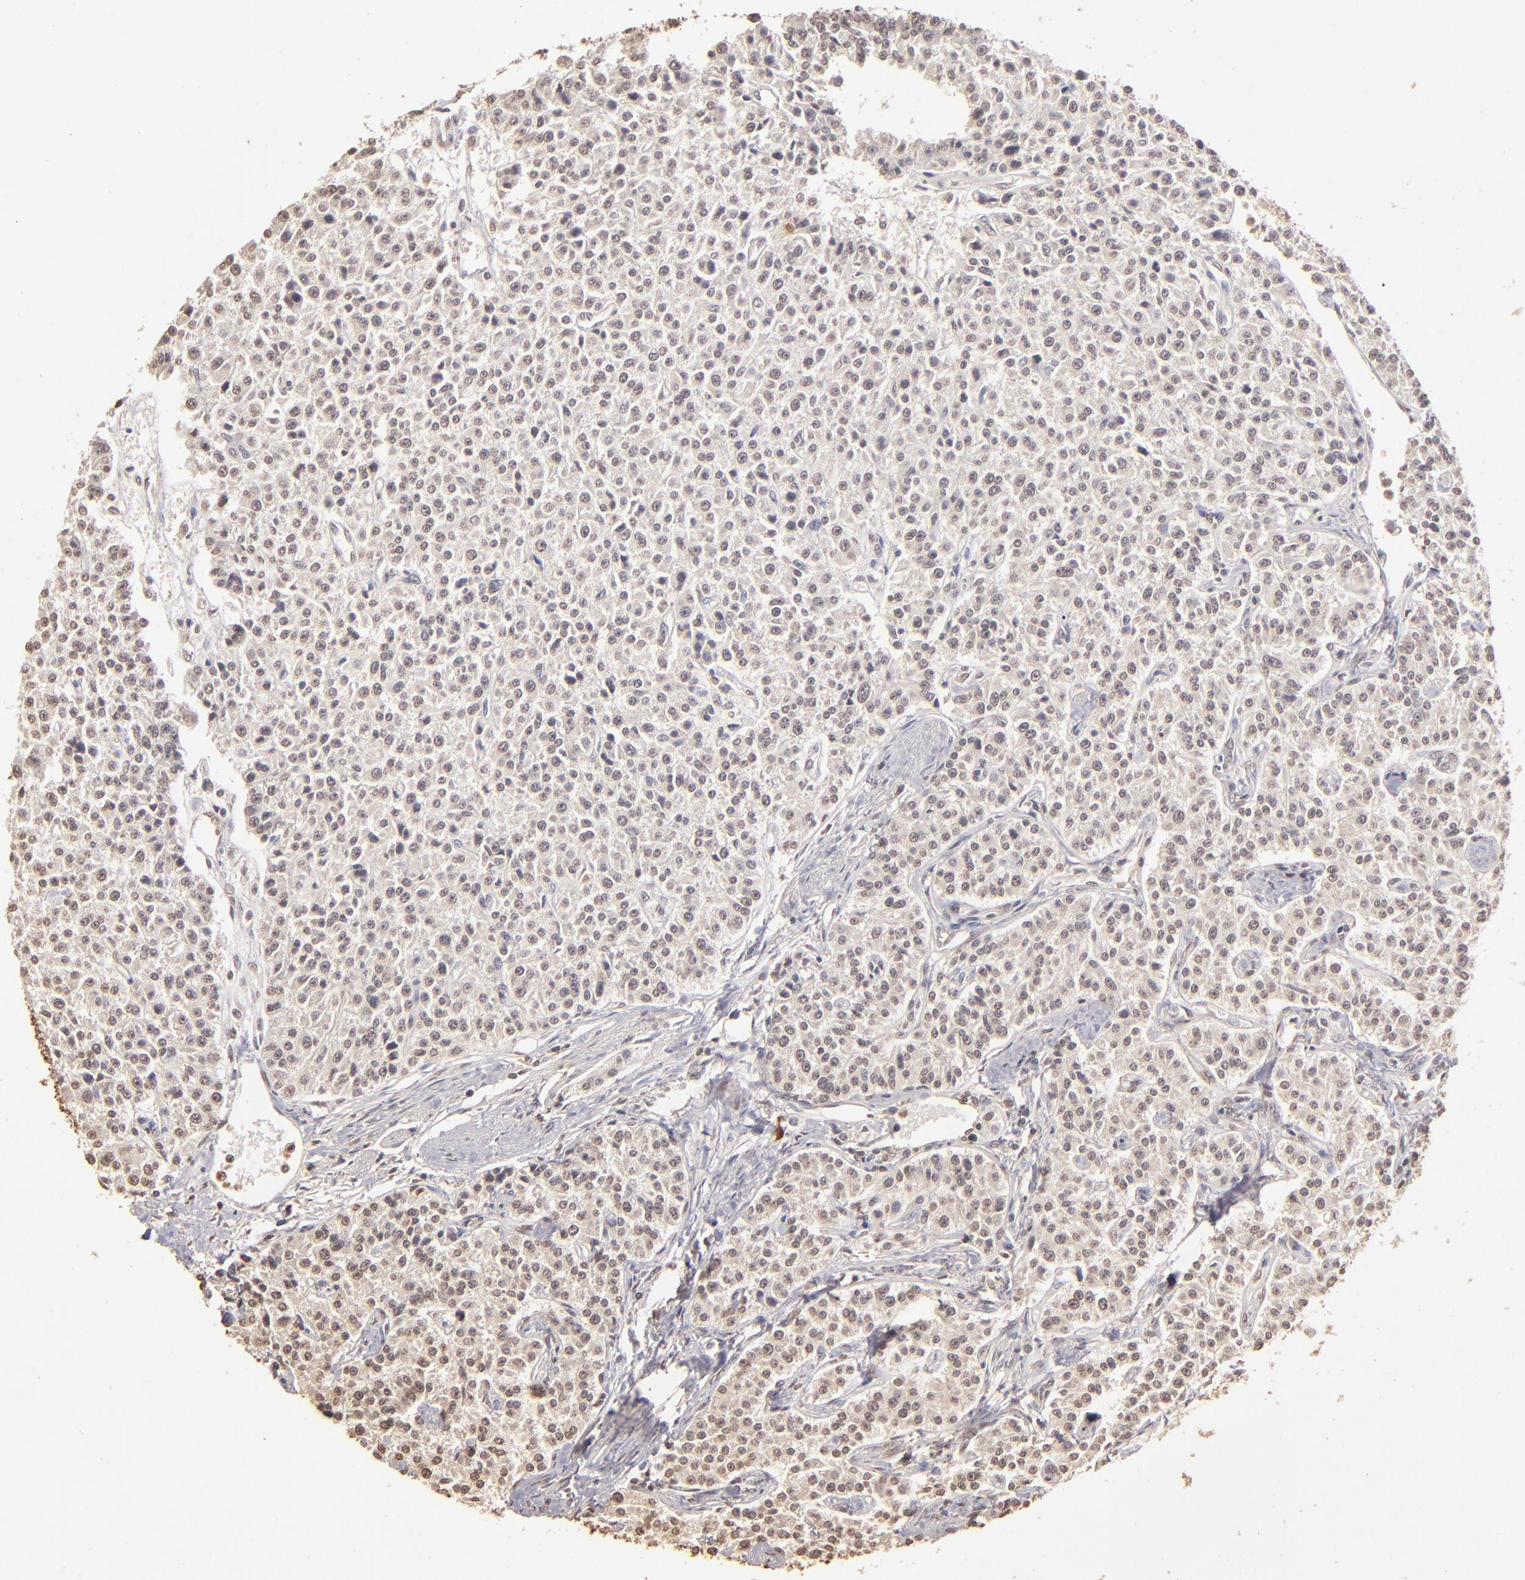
{"staining": {"intensity": "weak", "quantity": "25%-75%", "location": "cytoplasmic/membranous"}, "tissue": "carcinoid", "cell_type": "Tumor cells", "image_type": "cancer", "snomed": [{"axis": "morphology", "description": "Carcinoid, malignant, NOS"}, {"axis": "topography", "description": "Stomach"}], "caption": "This is a photomicrograph of IHC staining of malignant carcinoid, which shows weak staining in the cytoplasmic/membranous of tumor cells.", "gene": "OPHN1", "patient": {"sex": "female", "age": 76}}